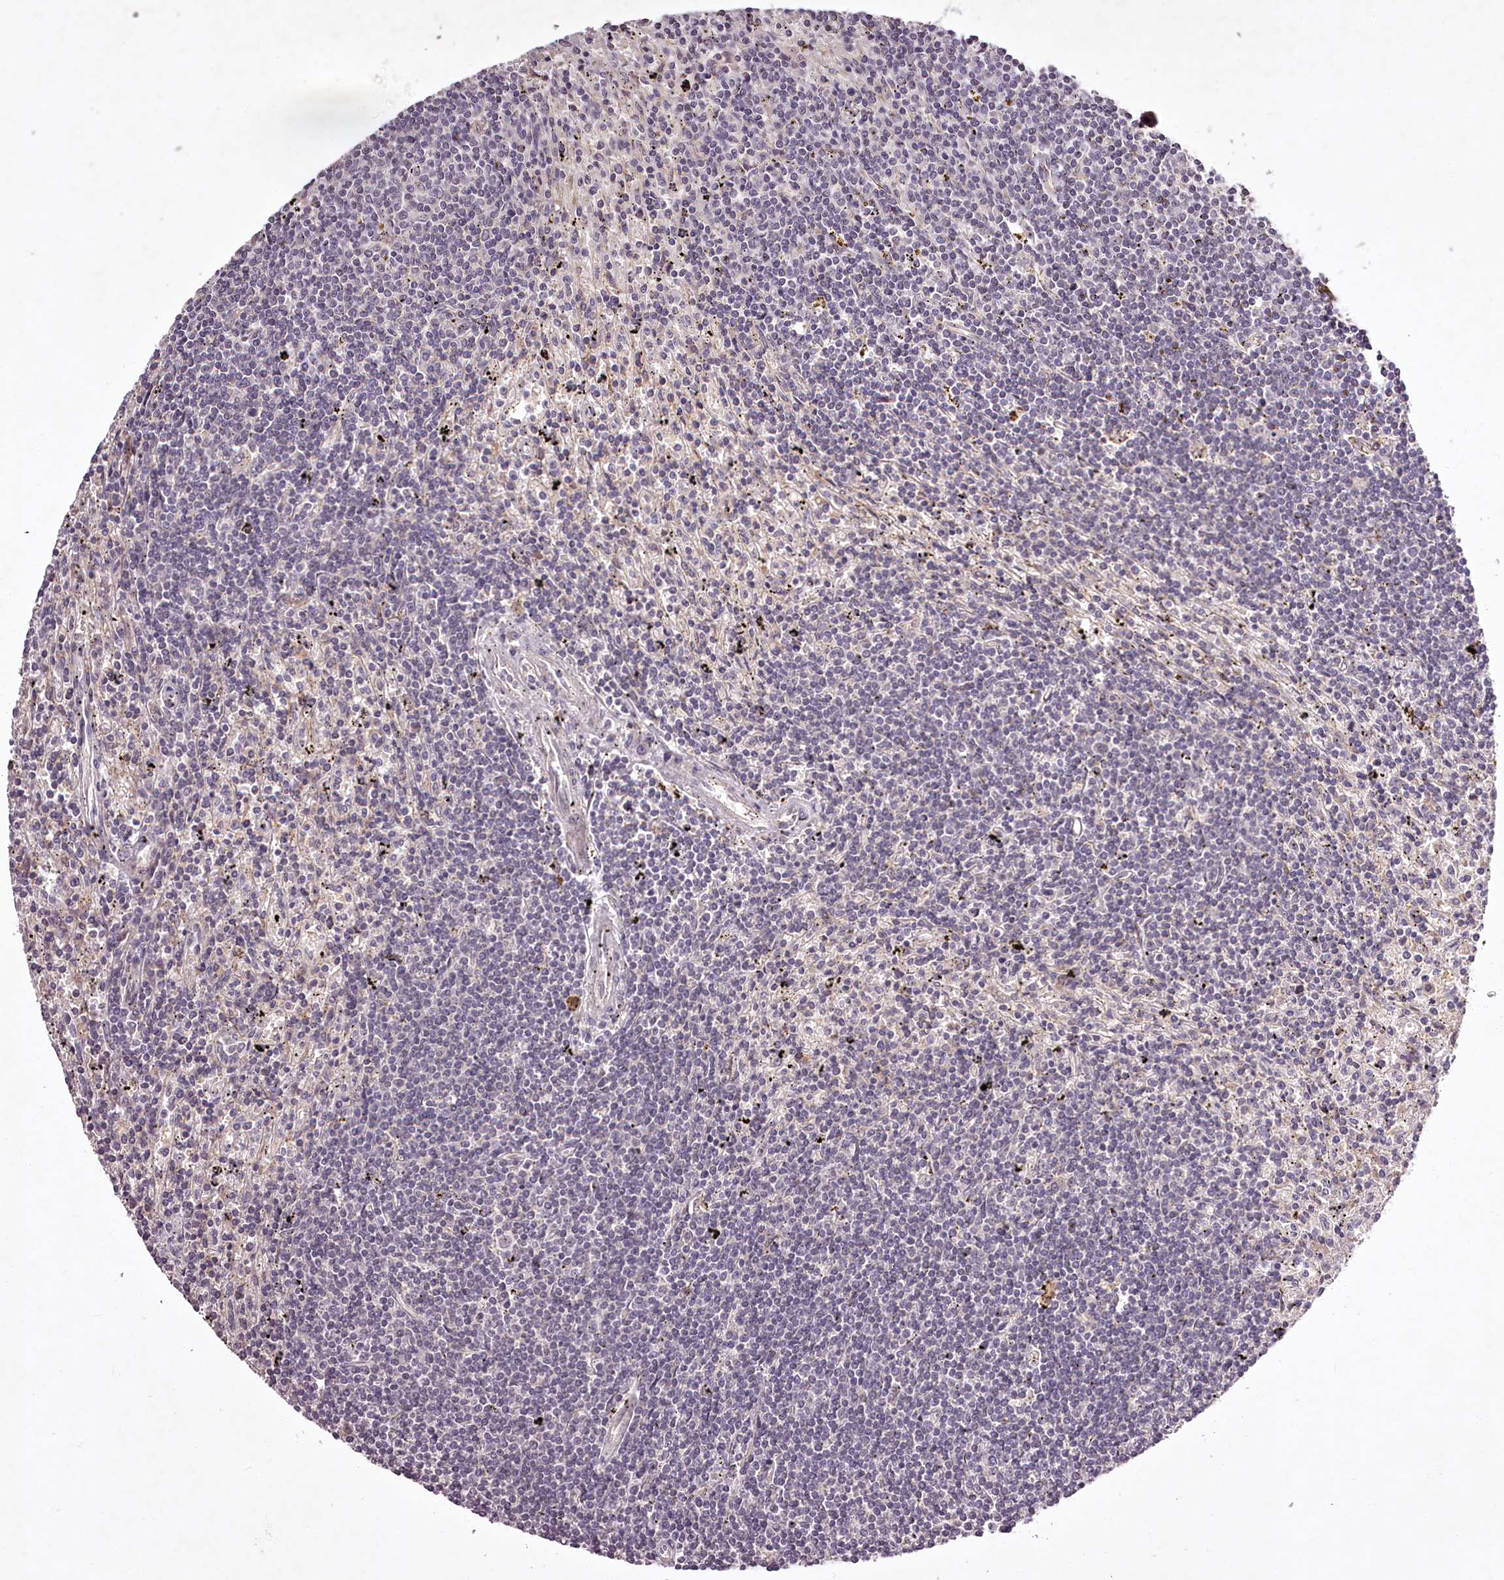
{"staining": {"intensity": "negative", "quantity": "none", "location": "none"}, "tissue": "lymphoma", "cell_type": "Tumor cells", "image_type": "cancer", "snomed": [{"axis": "morphology", "description": "Malignant lymphoma, non-Hodgkin's type, Low grade"}, {"axis": "topography", "description": "Spleen"}], "caption": "This is an immunohistochemistry (IHC) photomicrograph of lymphoma. There is no expression in tumor cells.", "gene": "RBMXL2", "patient": {"sex": "male", "age": 76}}